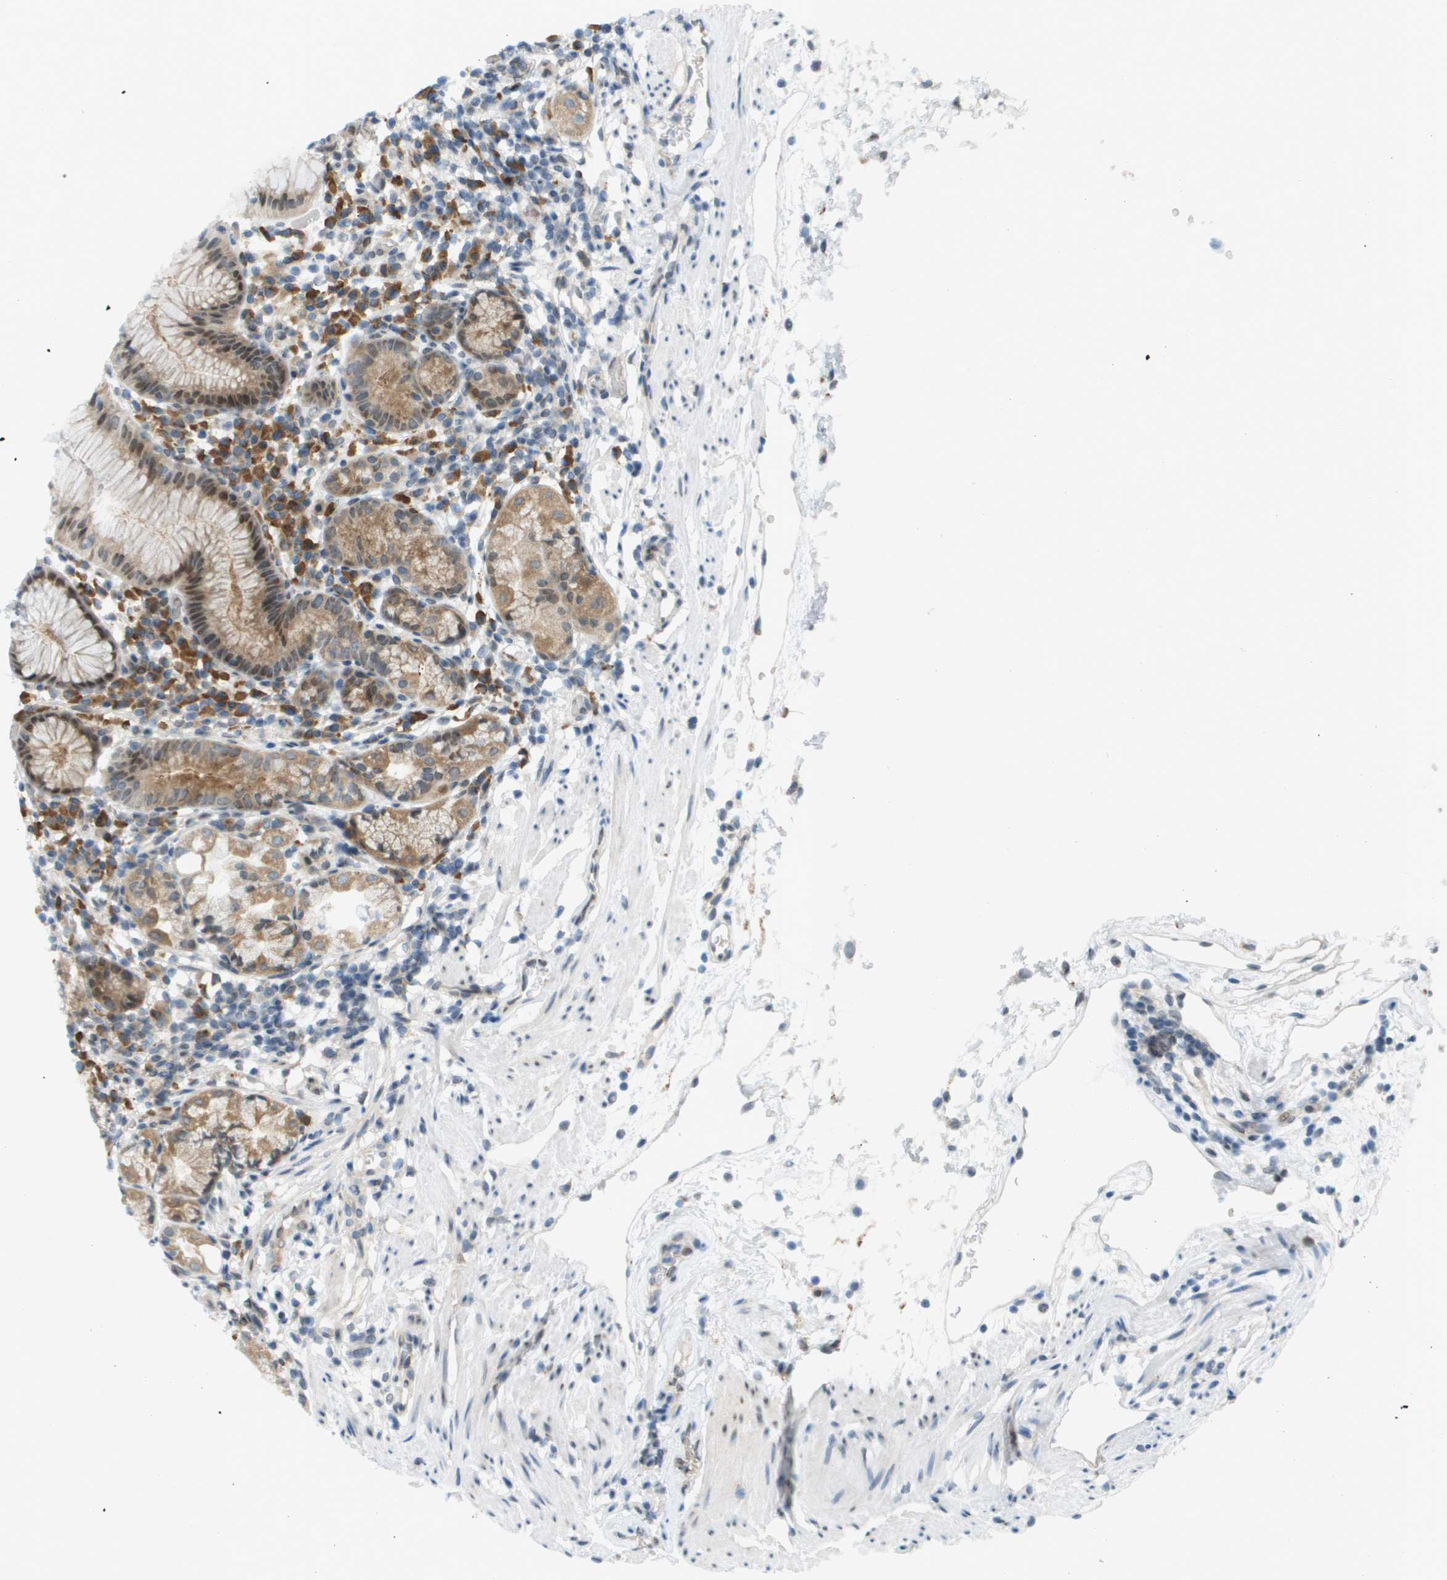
{"staining": {"intensity": "moderate", "quantity": "25%-75%", "location": "cytoplasmic/membranous,nuclear"}, "tissue": "stomach", "cell_type": "Glandular cells", "image_type": "normal", "snomed": [{"axis": "morphology", "description": "Normal tissue, NOS"}, {"axis": "topography", "description": "Stomach"}, {"axis": "topography", "description": "Stomach, lower"}], "caption": "Immunohistochemistry image of unremarkable human stomach stained for a protein (brown), which shows medium levels of moderate cytoplasmic/membranous,nuclear staining in approximately 25%-75% of glandular cells.", "gene": "CACNB4", "patient": {"sex": "female", "age": 75}}